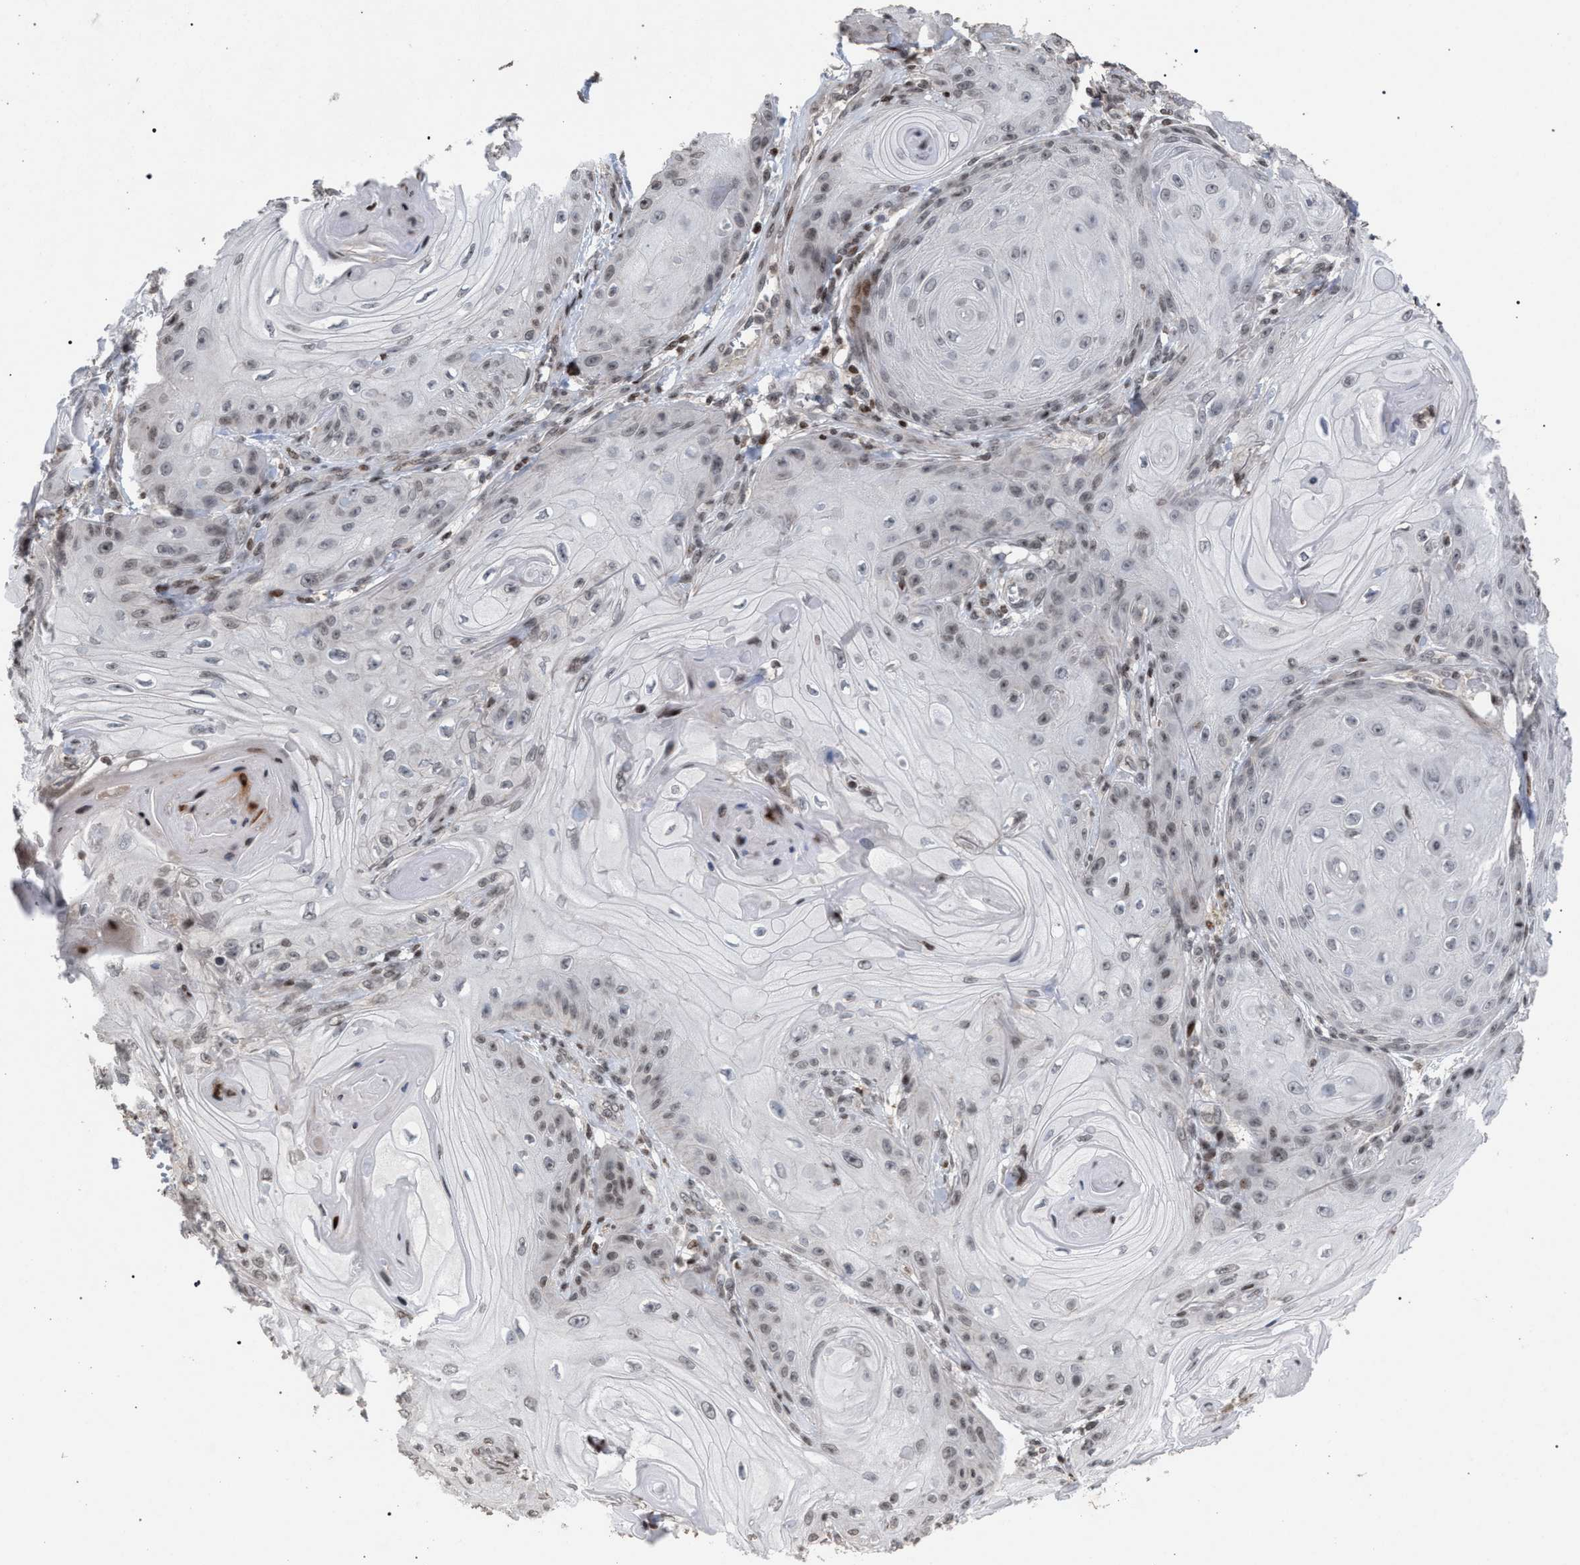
{"staining": {"intensity": "weak", "quantity": "25%-75%", "location": "nuclear"}, "tissue": "skin cancer", "cell_type": "Tumor cells", "image_type": "cancer", "snomed": [{"axis": "morphology", "description": "Squamous cell carcinoma, NOS"}, {"axis": "topography", "description": "Skin"}], "caption": "Tumor cells demonstrate weak nuclear positivity in approximately 25%-75% of cells in skin cancer.", "gene": "FOXD3", "patient": {"sex": "male", "age": 74}}